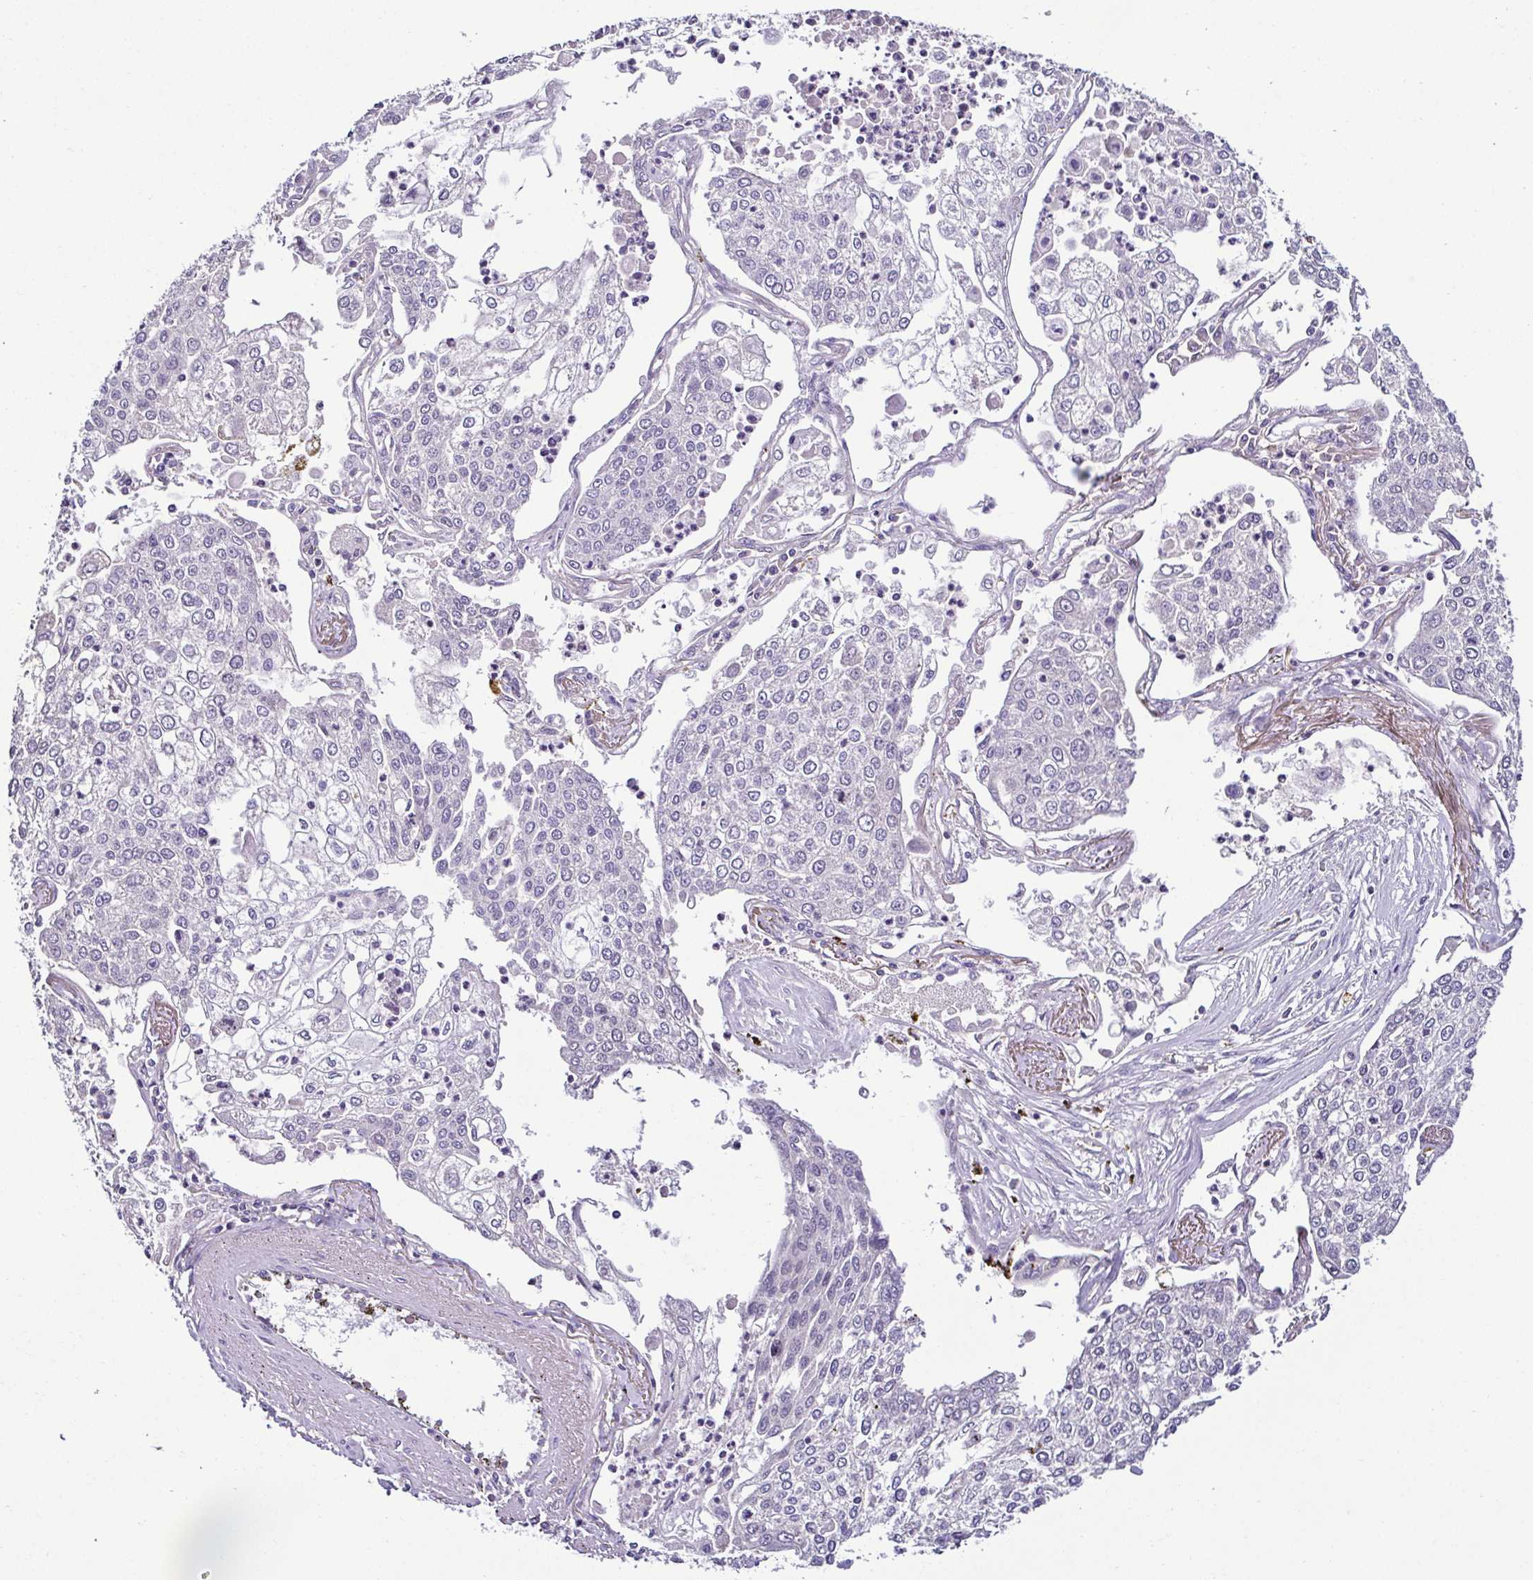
{"staining": {"intensity": "negative", "quantity": "none", "location": "none"}, "tissue": "lung cancer", "cell_type": "Tumor cells", "image_type": "cancer", "snomed": [{"axis": "morphology", "description": "Squamous cell carcinoma, NOS"}, {"axis": "topography", "description": "Lung"}], "caption": "High magnification brightfield microscopy of lung cancer (squamous cell carcinoma) stained with DAB (3,3'-diaminobenzidine) (brown) and counterstained with hematoxylin (blue): tumor cells show no significant positivity.", "gene": "LMOD2", "patient": {"sex": "male", "age": 74}}